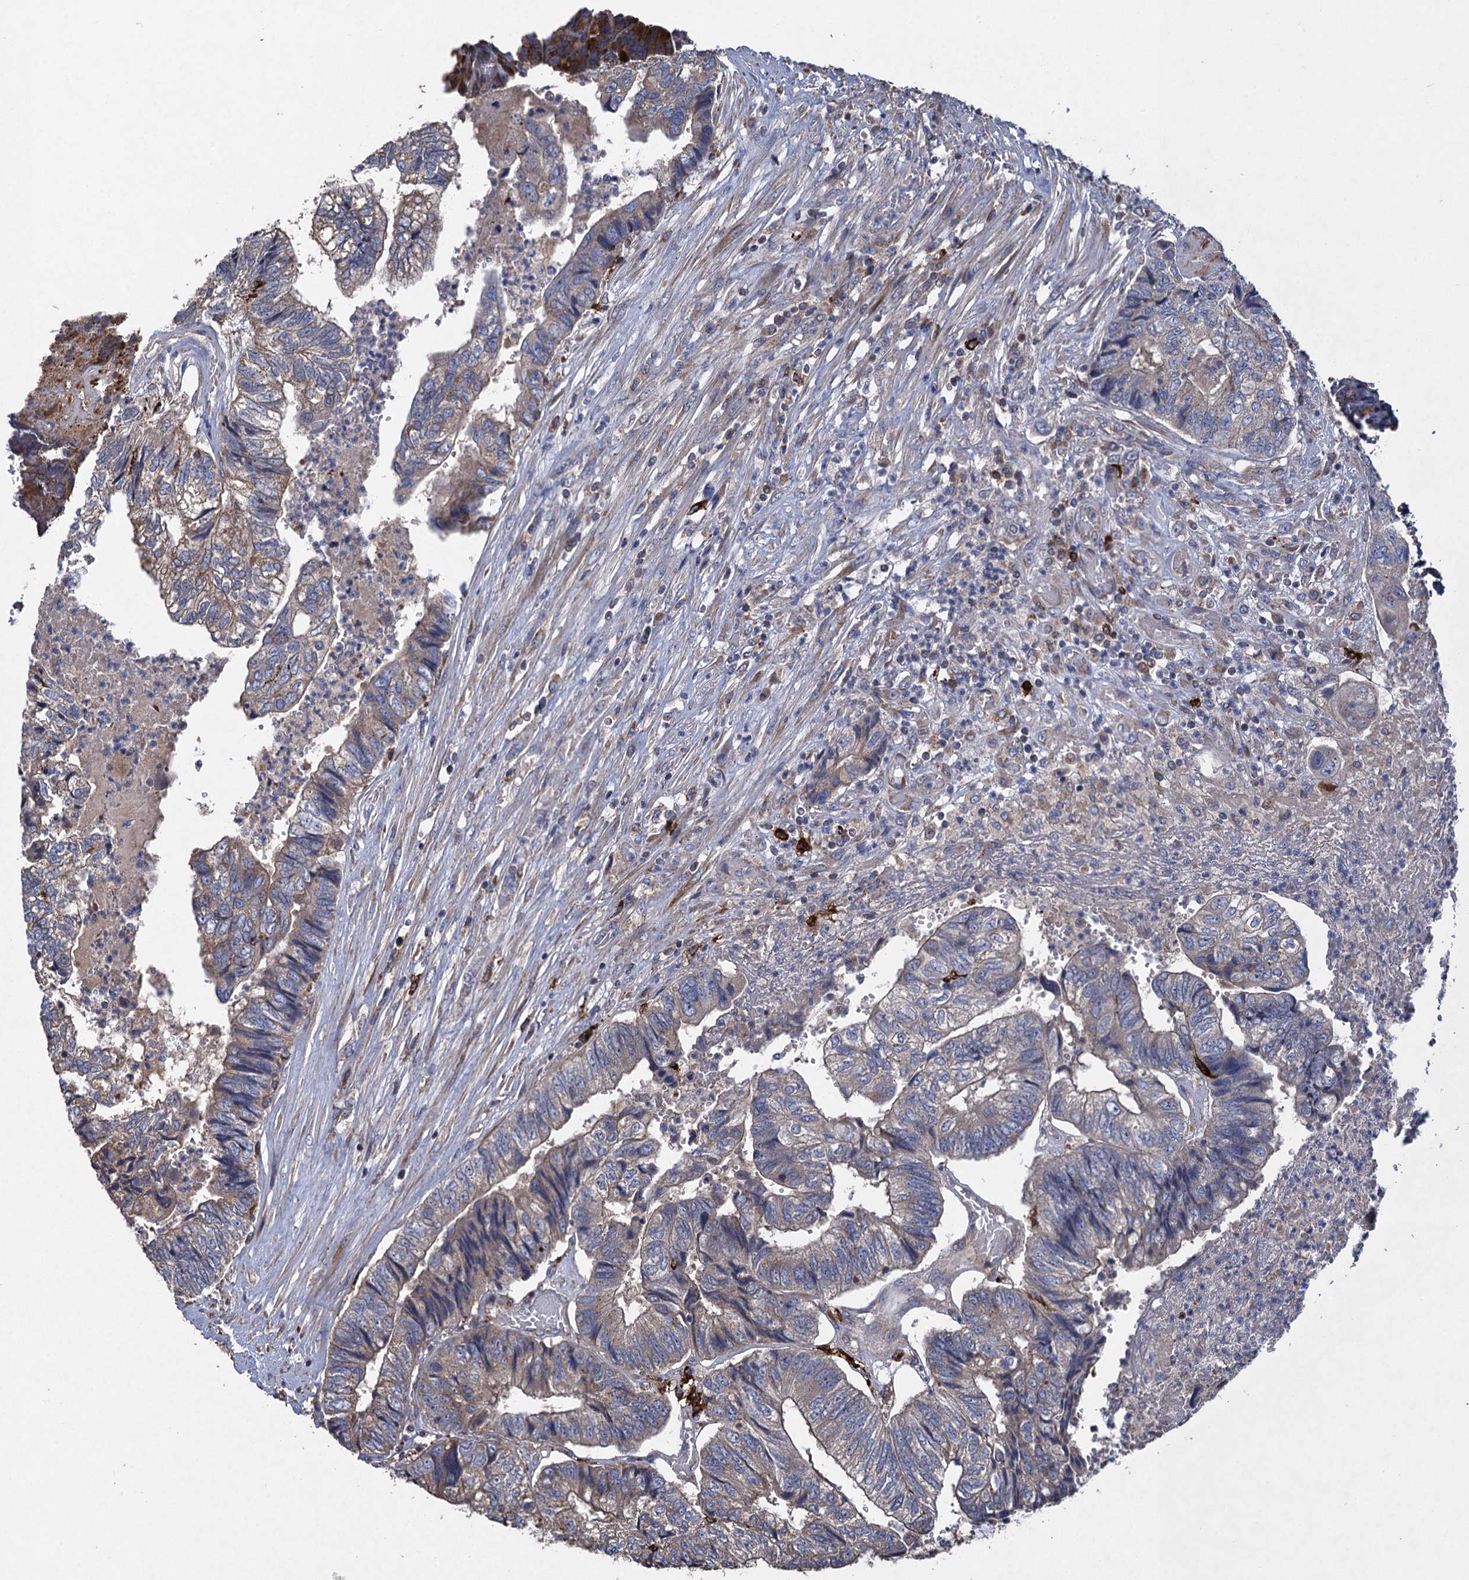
{"staining": {"intensity": "weak", "quantity": ">75%", "location": "cytoplasmic/membranous"}, "tissue": "colorectal cancer", "cell_type": "Tumor cells", "image_type": "cancer", "snomed": [{"axis": "morphology", "description": "Adenocarcinoma, NOS"}, {"axis": "topography", "description": "Colon"}], "caption": "Adenocarcinoma (colorectal) tissue displays weak cytoplasmic/membranous expression in about >75% of tumor cells (IHC, brightfield microscopy, high magnification).", "gene": "TXNDC11", "patient": {"sex": "female", "age": 67}}